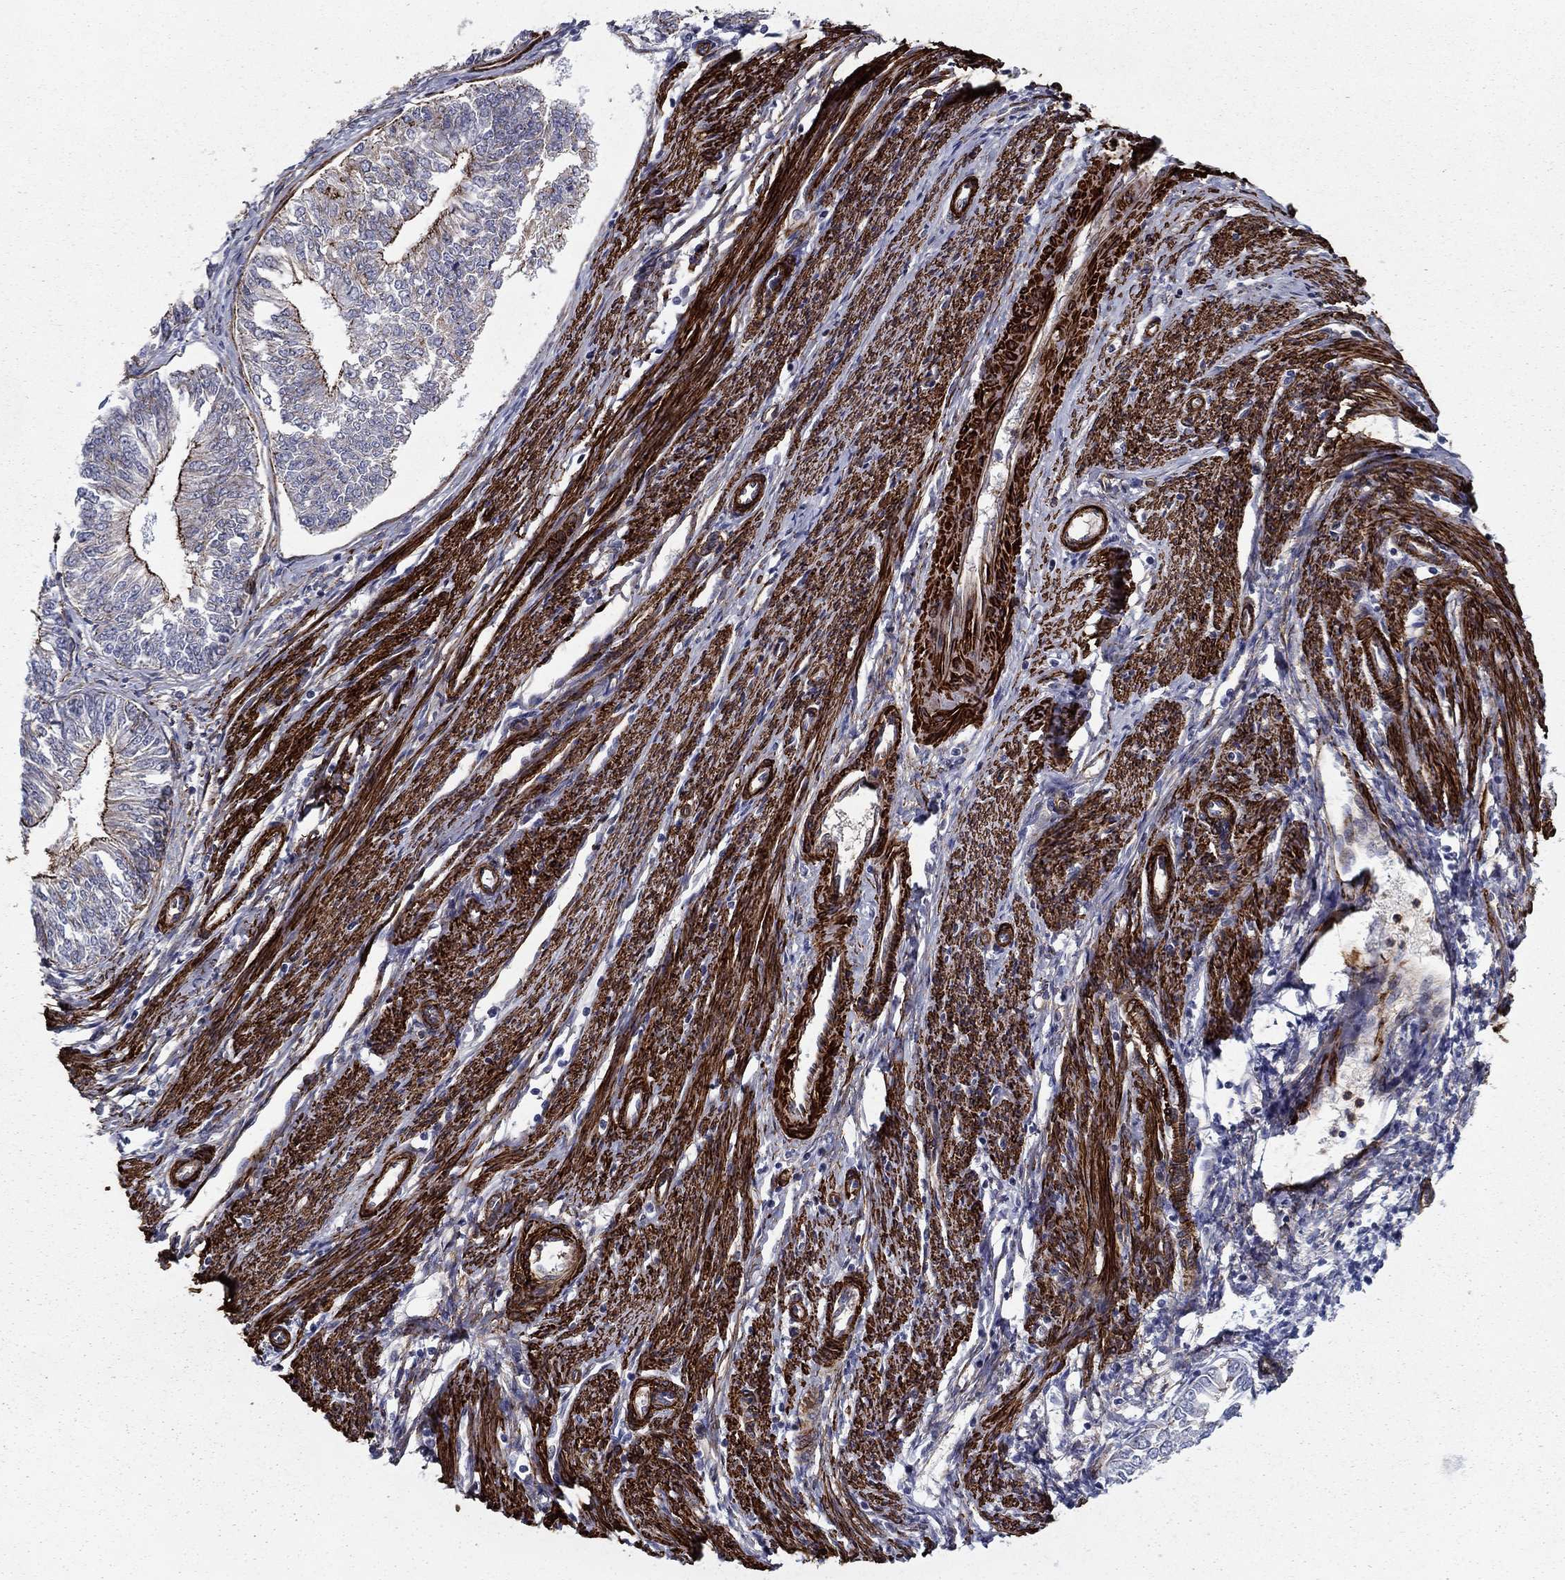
{"staining": {"intensity": "strong", "quantity": "<25%", "location": "cytoplasmic/membranous"}, "tissue": "endometrial cancer", "cell_type": "Tumor cells", "image_type": "cancer", "snomed": [{"axis": "morphology", "description": "Adenocarcinoma, NOS"}, {"axis": "topography", "description": "Endometrium"}], "caption": "Protein staining shows strong cytoplasmic/membranous staining in approximately <25% of tumor cells in adenocarcinoma (endometrial).", "gene": "KRBA1", "patient": {"sex": "female", "age": 58}}